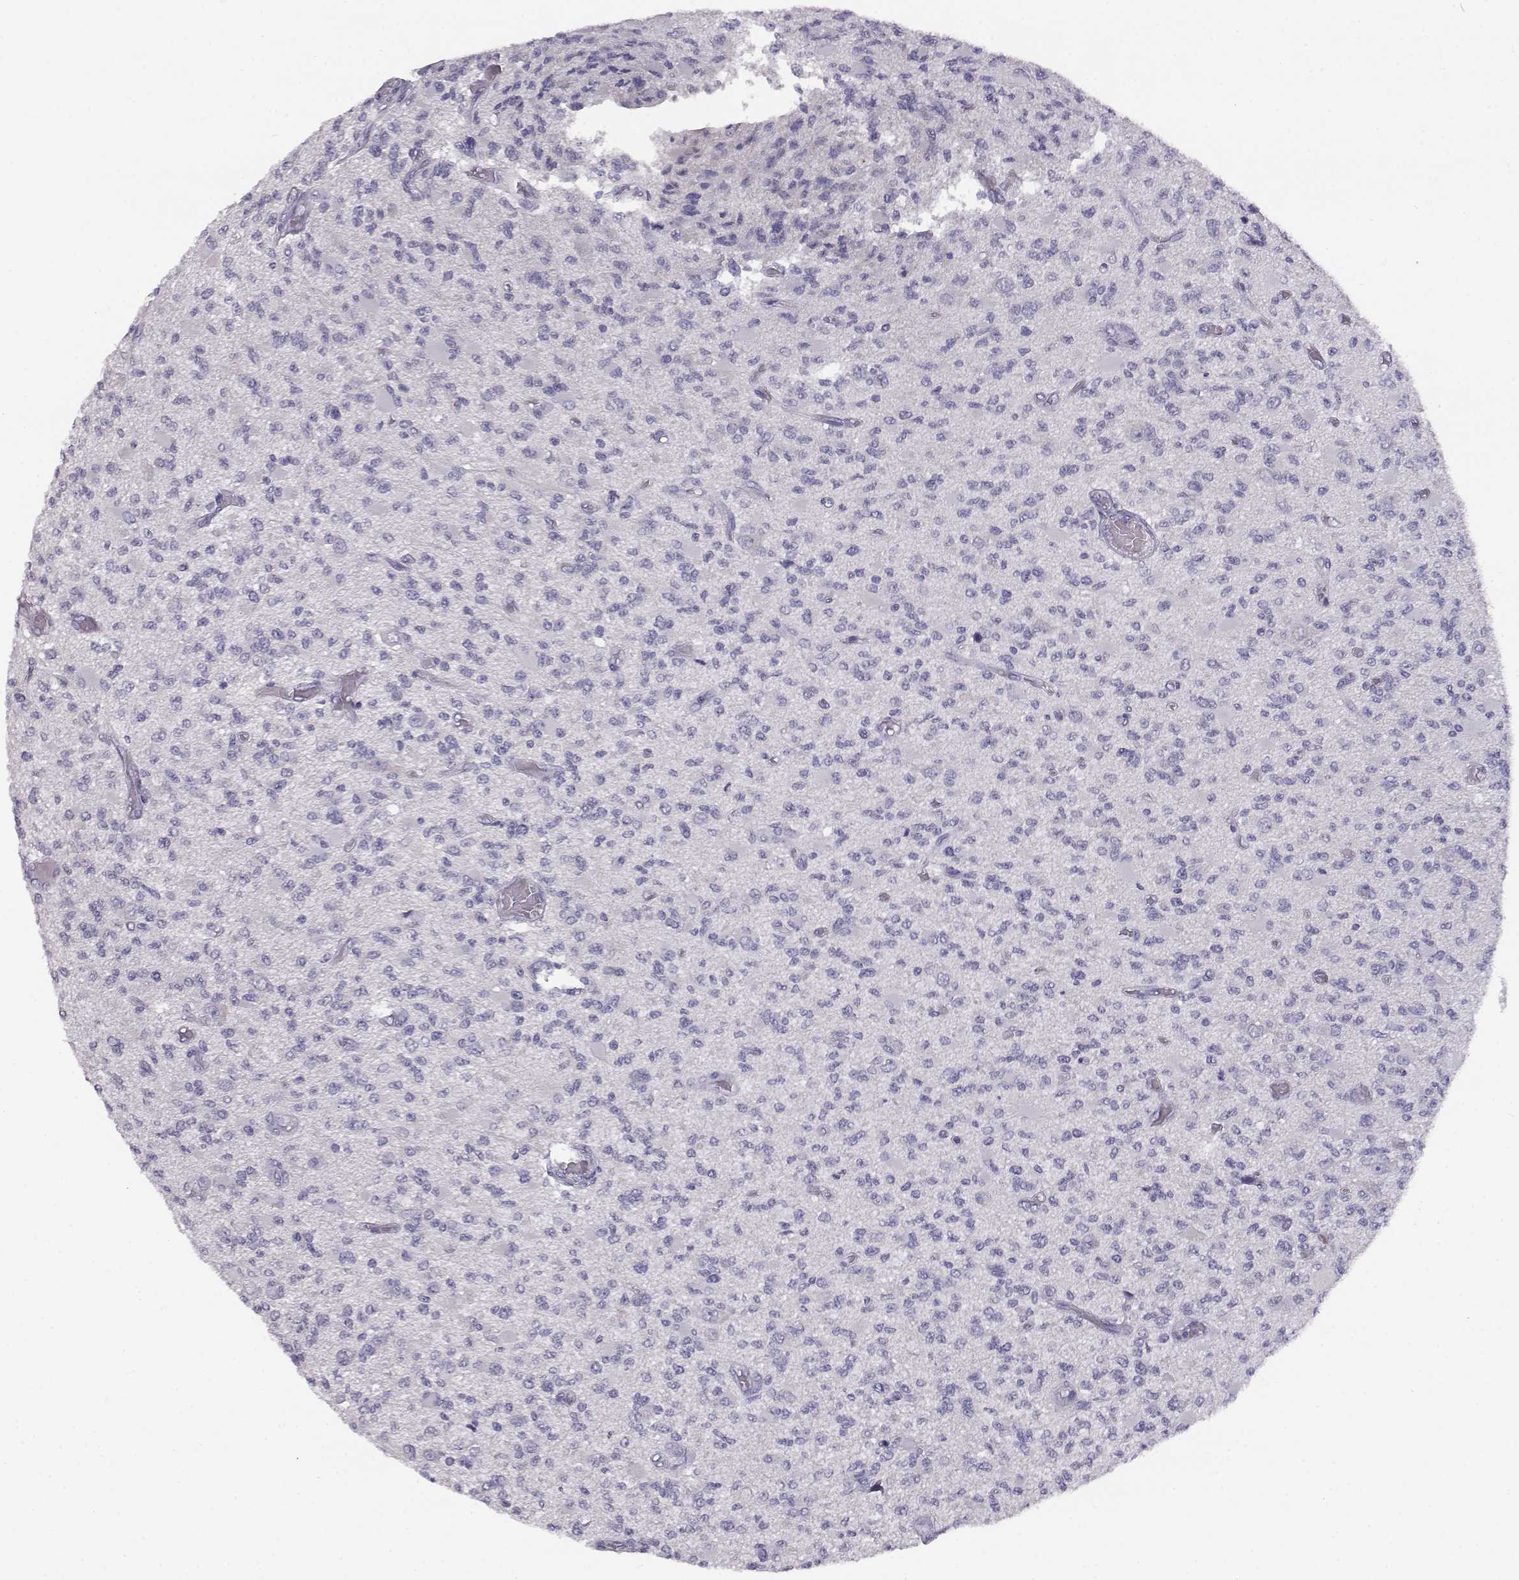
{"staining": {"intensity": "negative", "quantity": "none", "location": "none"}, "tissue": "glioma", "cell_type": "Tumor cells", "image_type": "cancer", "snomed": [{"axis": "morphology", "description": "Glioma, malignant, High grade"}, {"axis": "topography", "description": "Brain"}], "caption": "The IHC micrograph has no significant staining in tumor cells of glioma tissue.", "gene": "ITLN2", "patient": {"sex": "female", "age": 63}}